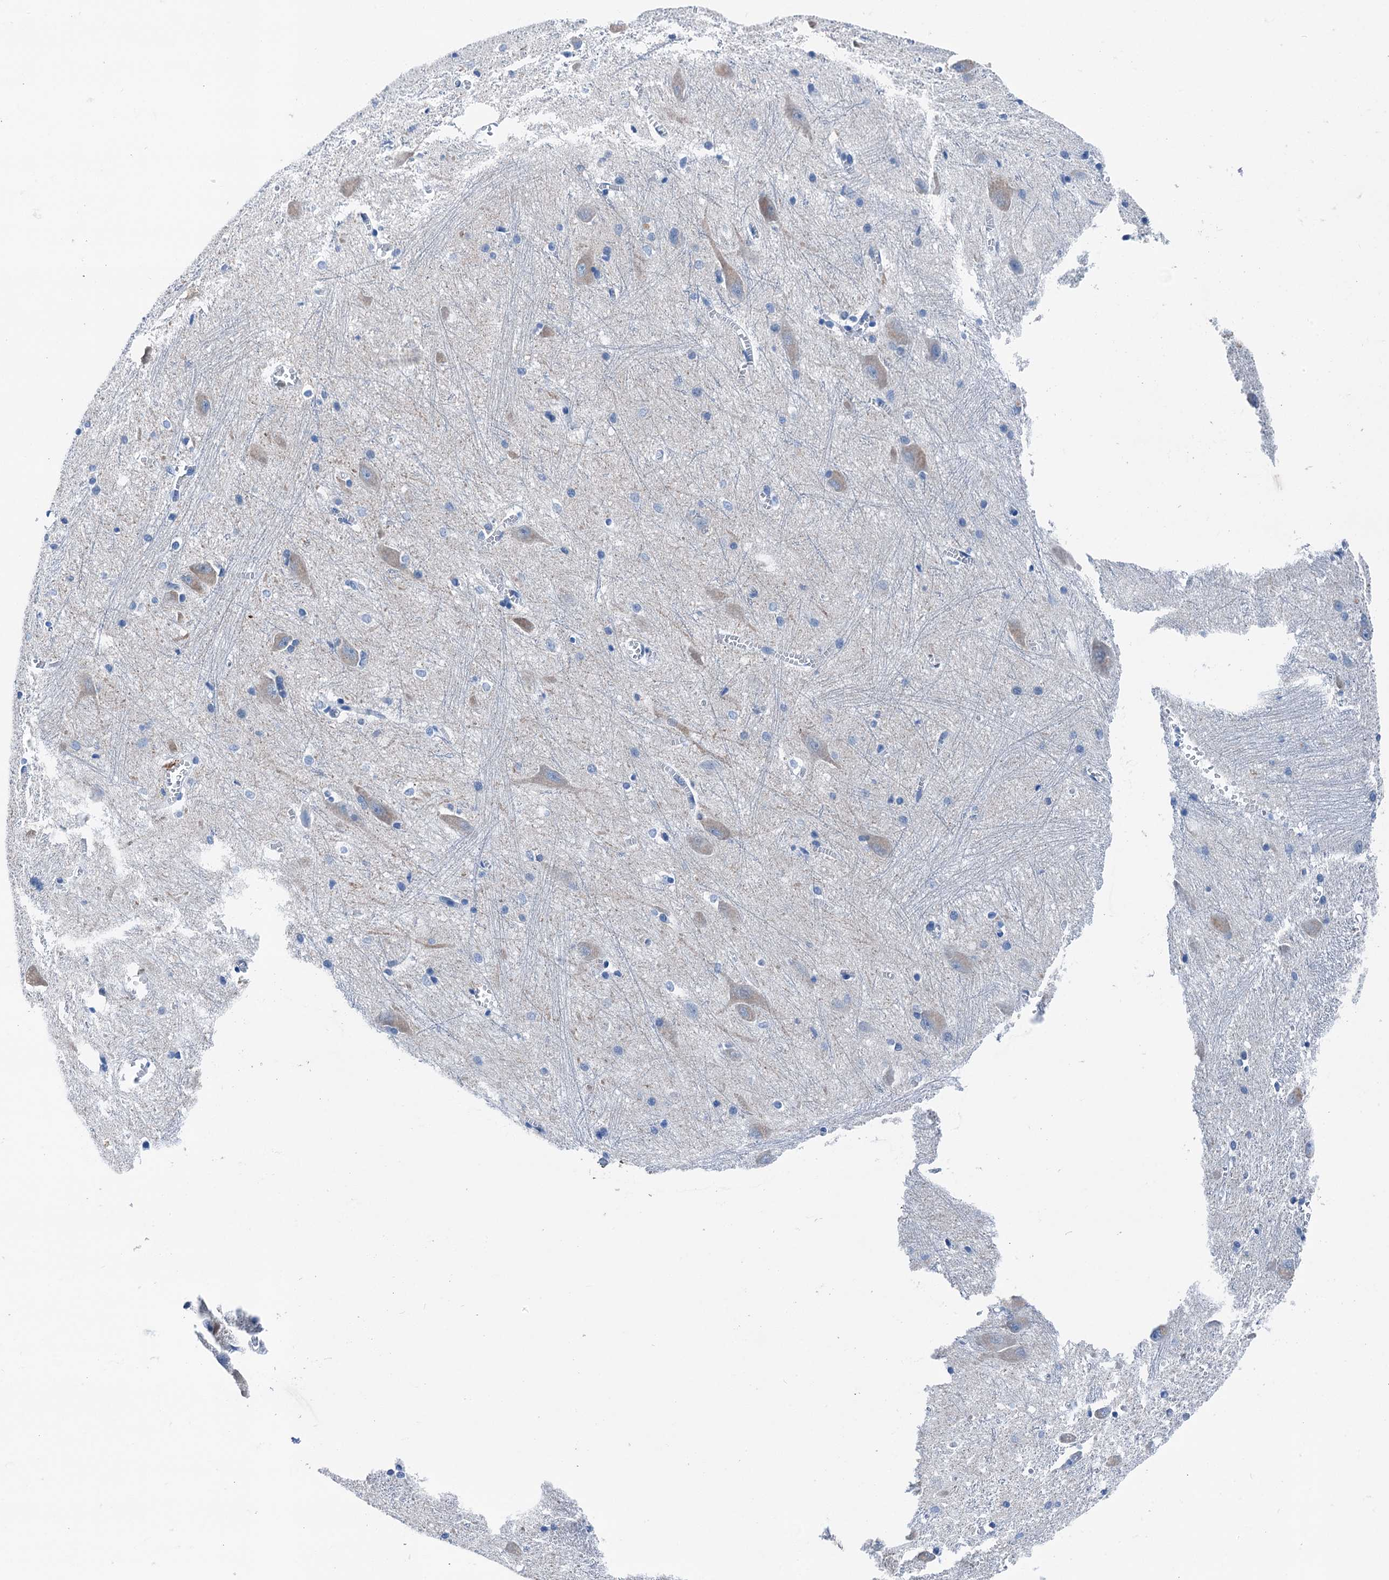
{"staining": {"intensity": "weak", "quantity": "<25%", "location": "cytoplasmic/membranous"}, "tissue": "caudate", "cell_type": "Glial cells", "image_type": "normal", "snomed": [{"axis": "morphology", "description": "Normal tissue, NOS"}, {"axis": "topography", "description": "Lateral ventricle wall"}], "caption": "Image shows no significant protein staining in glial cells of benign caudate. (Immunohistochemistry, brightfield microscopy, high magnification).", "gene": "CBLN3", "patient": {"sex": "male", "age": 37}}